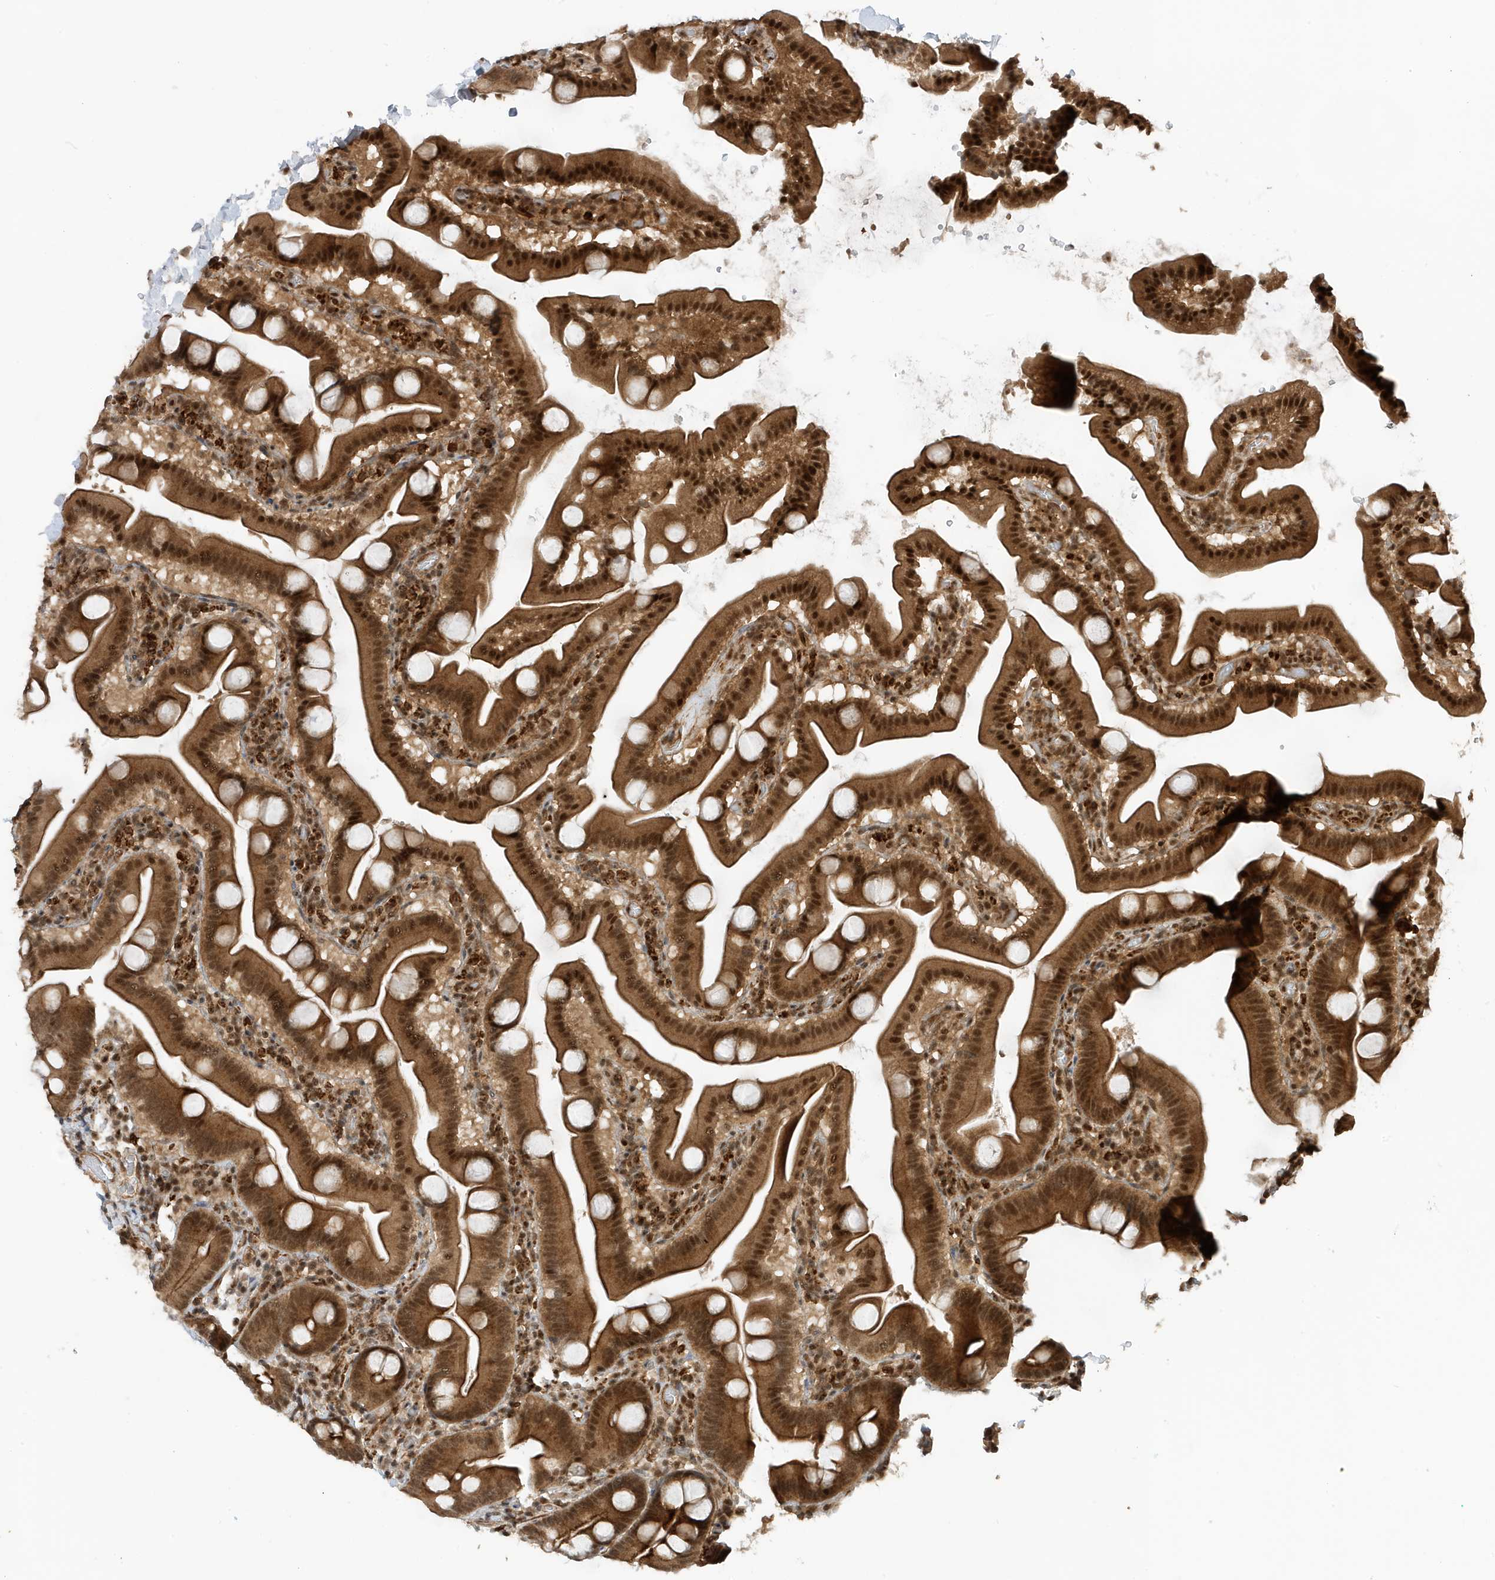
{"staining": {"intensity": "strong", "quantity": ">75%", "location": "cytoplasmic/membranous,nuclear"}, "tissue": "duodenum", "cell_type": "Glandular cells", "image_type": "normal", "snomed": [{"axis": "morphology", "description": "Normal tissue, NOS"}, {"axis": "topography", "description": "Duodenum"}], "caption": "The micrograph reveals staining of normal duodenum, revealing strong cytoplasmic/membranous,nuclear protein staining (brown color) within glandular cells.", "gene": "MAST3", "patient": {"sex": "male", "age": 55}}